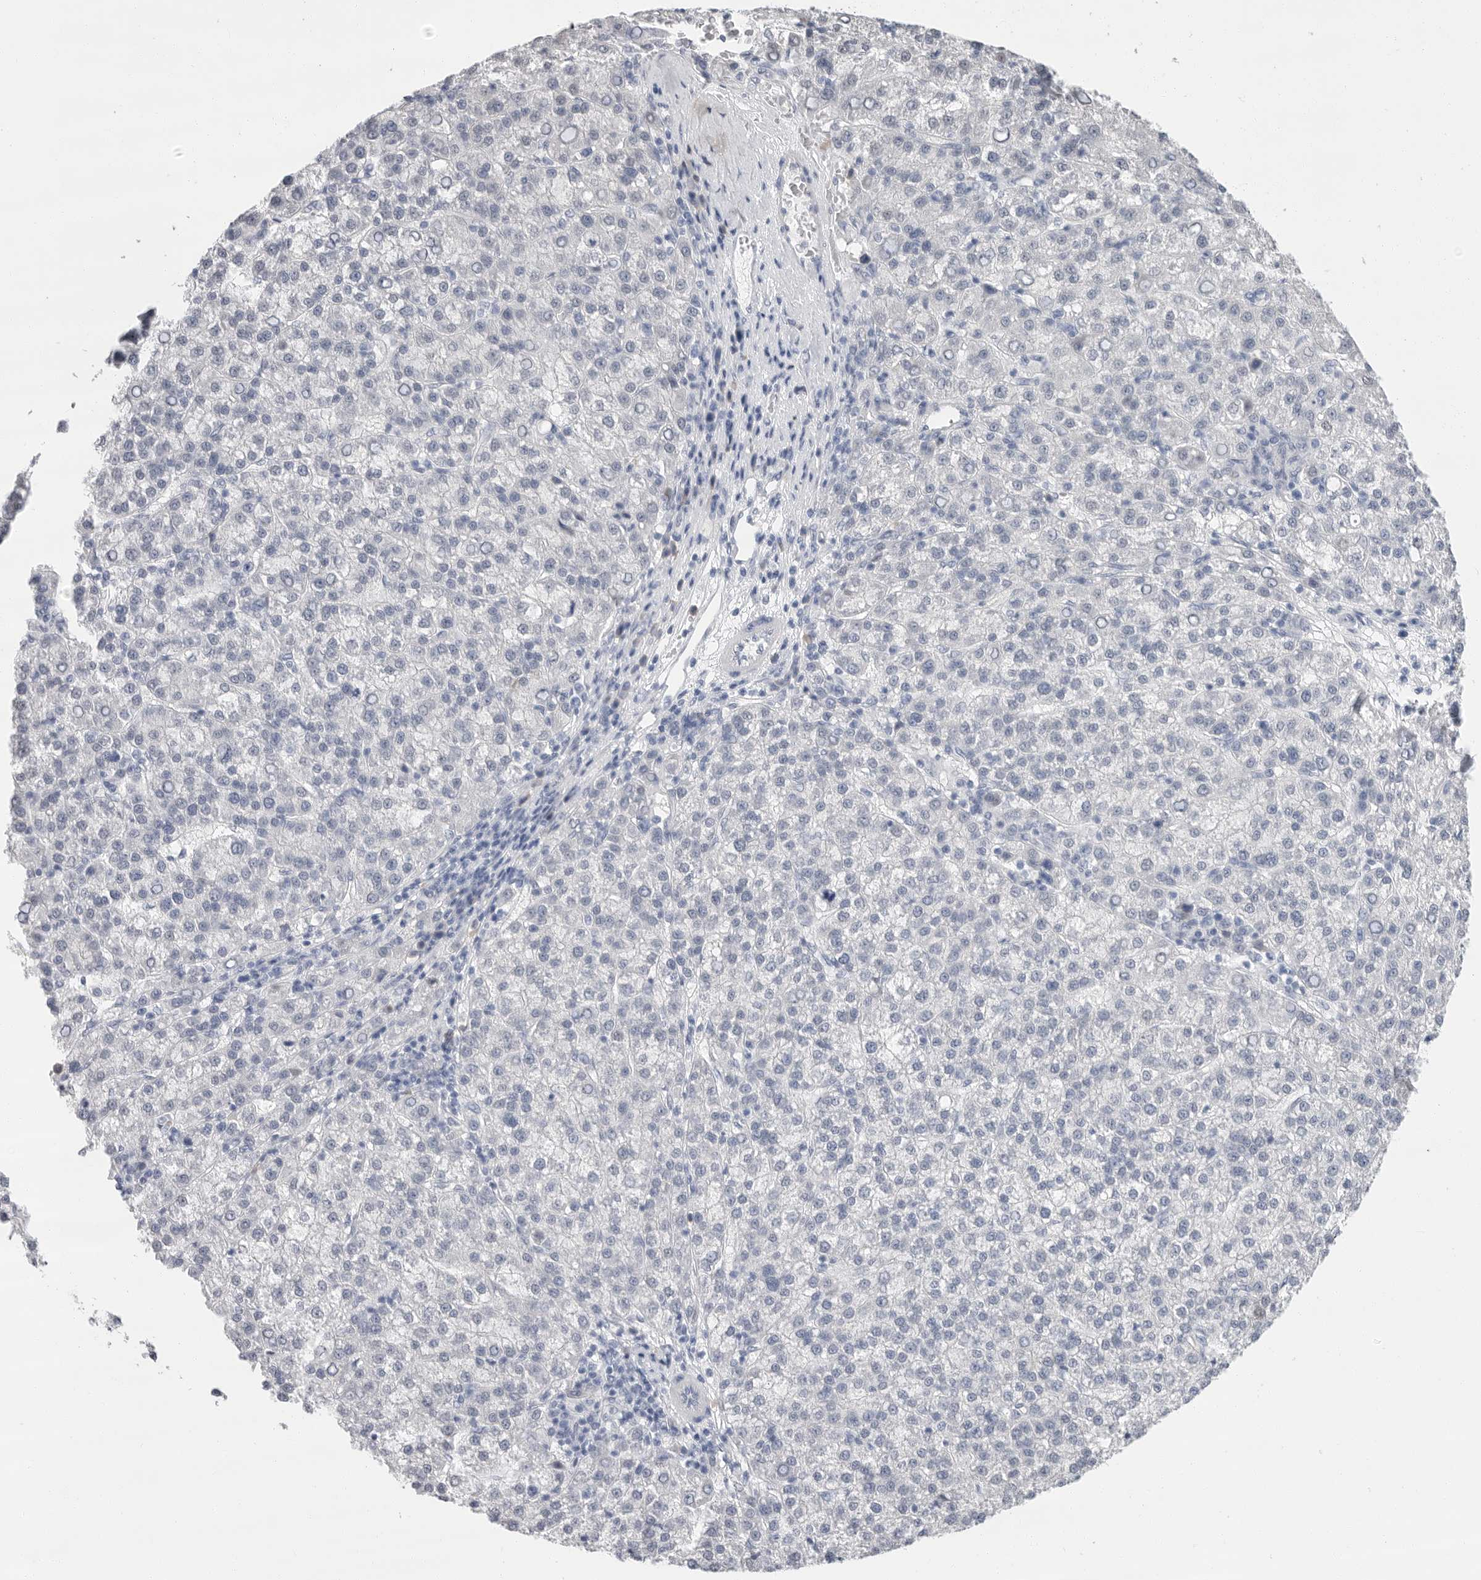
{"staining": {"intensity": "negative", "quantity": "none", "location": "none"}, "tissue": "liver cancer", "cell_type": "Tumor cells", "image_type": "cancer", "snomed": [{"axis": "morphology", "description": "Carcinoma, Hepatocellular, NOS"}, {"axis": "topography", "description": "Liver"}], "caption": "Immunohistochemical staining of human liver cancer displays no significant expression in tumor cells.", "gene": "ARHGEF10", "patient": {"sex": "female", "age": 58}}